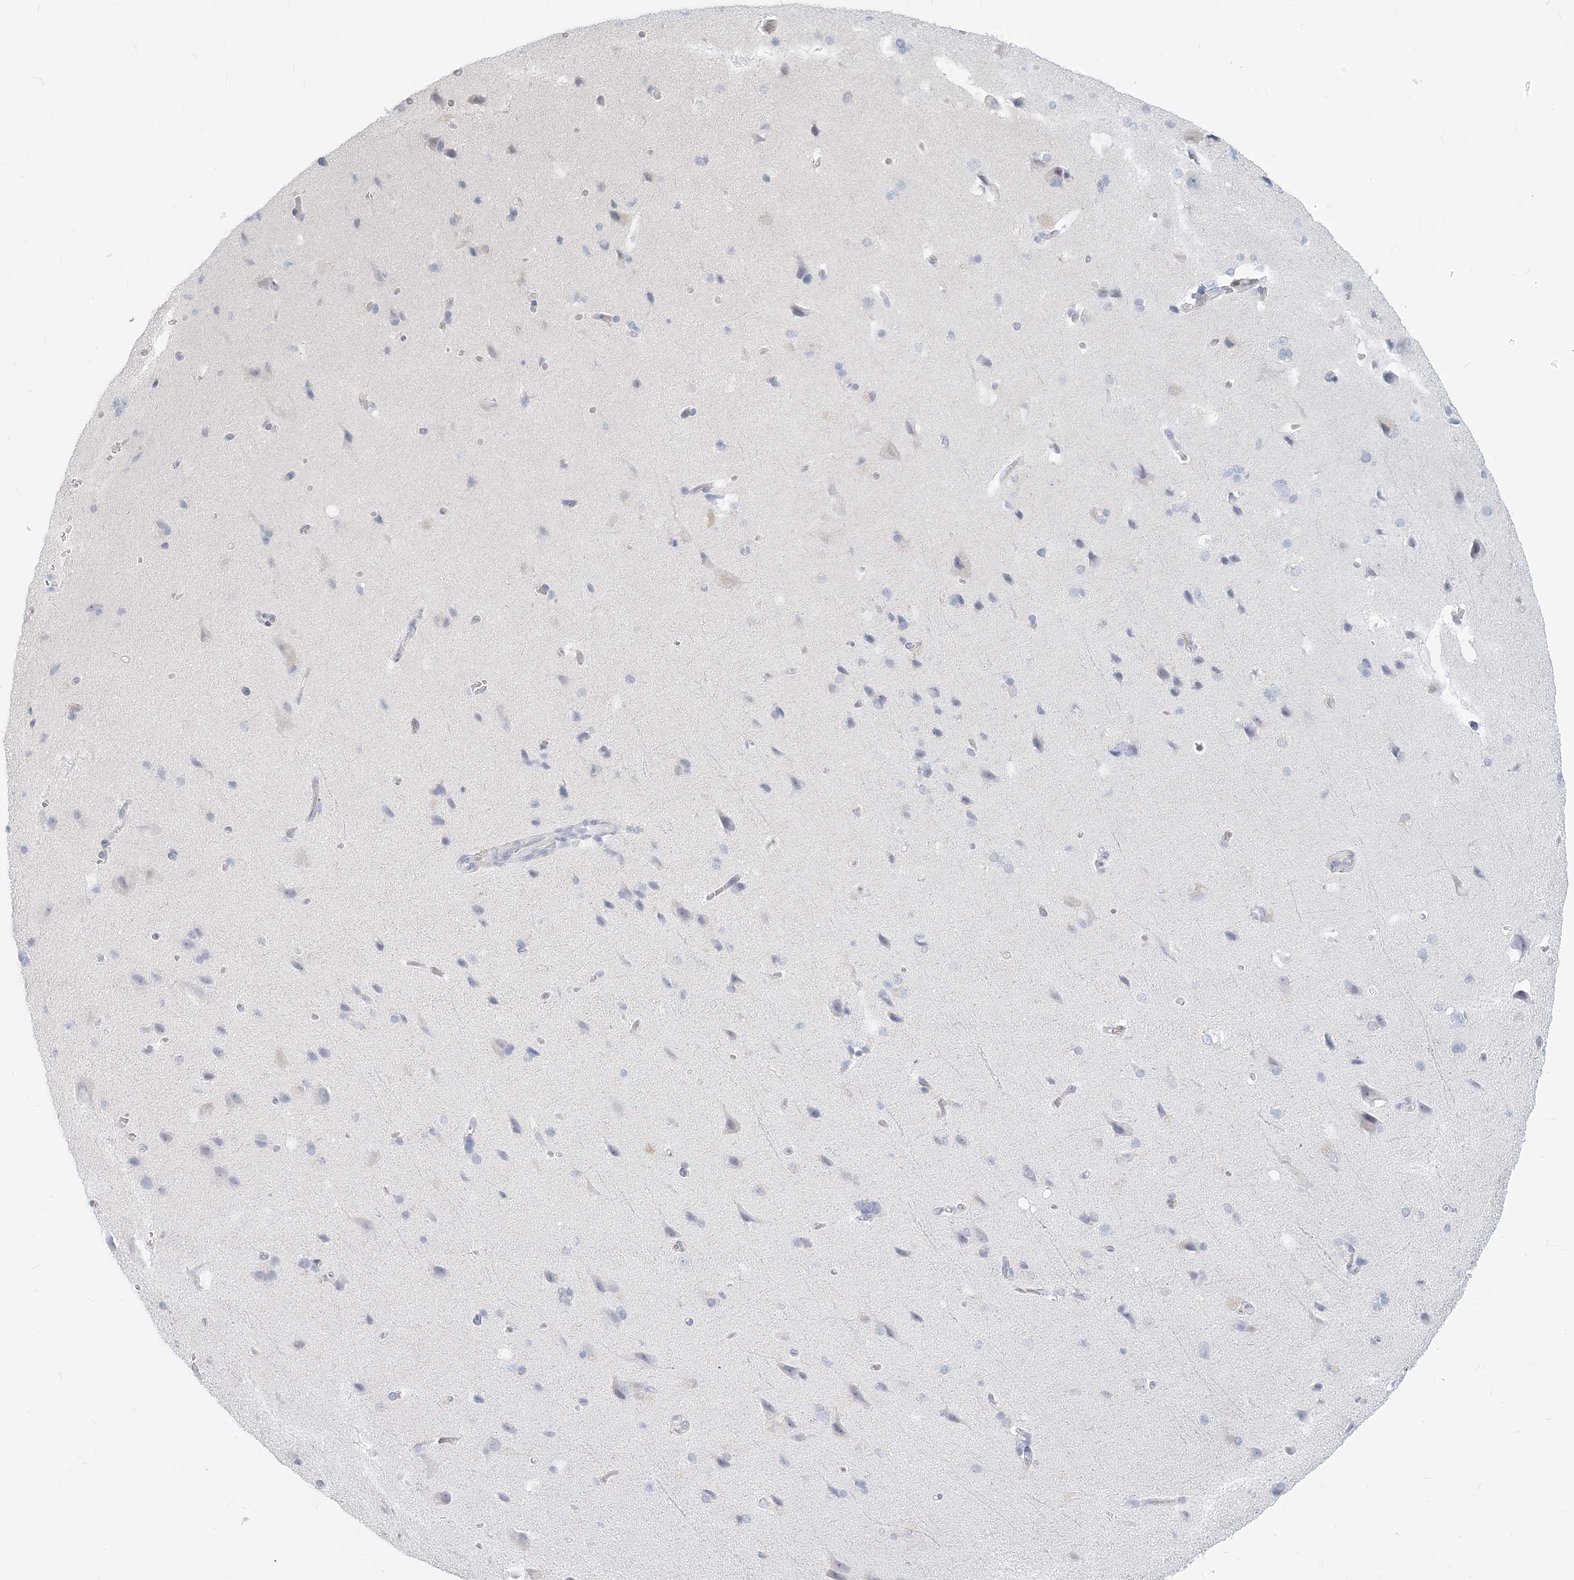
{"staining": {"intensity": "negative", "quantity": "none", "location": "none"}, "tissue": "cerebral cortex", "cell_type": "Endothelial cells", "image_type": "normal", "snomed": [{"axis": "morphology", "description": "Normal tissue, NOS"}, {"axis": "topography", "description": "Cerebral cortex"}], "caption": "The histopathology image shows no significant positivity in endothelial cells of cerebral cortex.", "gene": "GMPPA", "patient": {"sex": "male", "age": 62}}